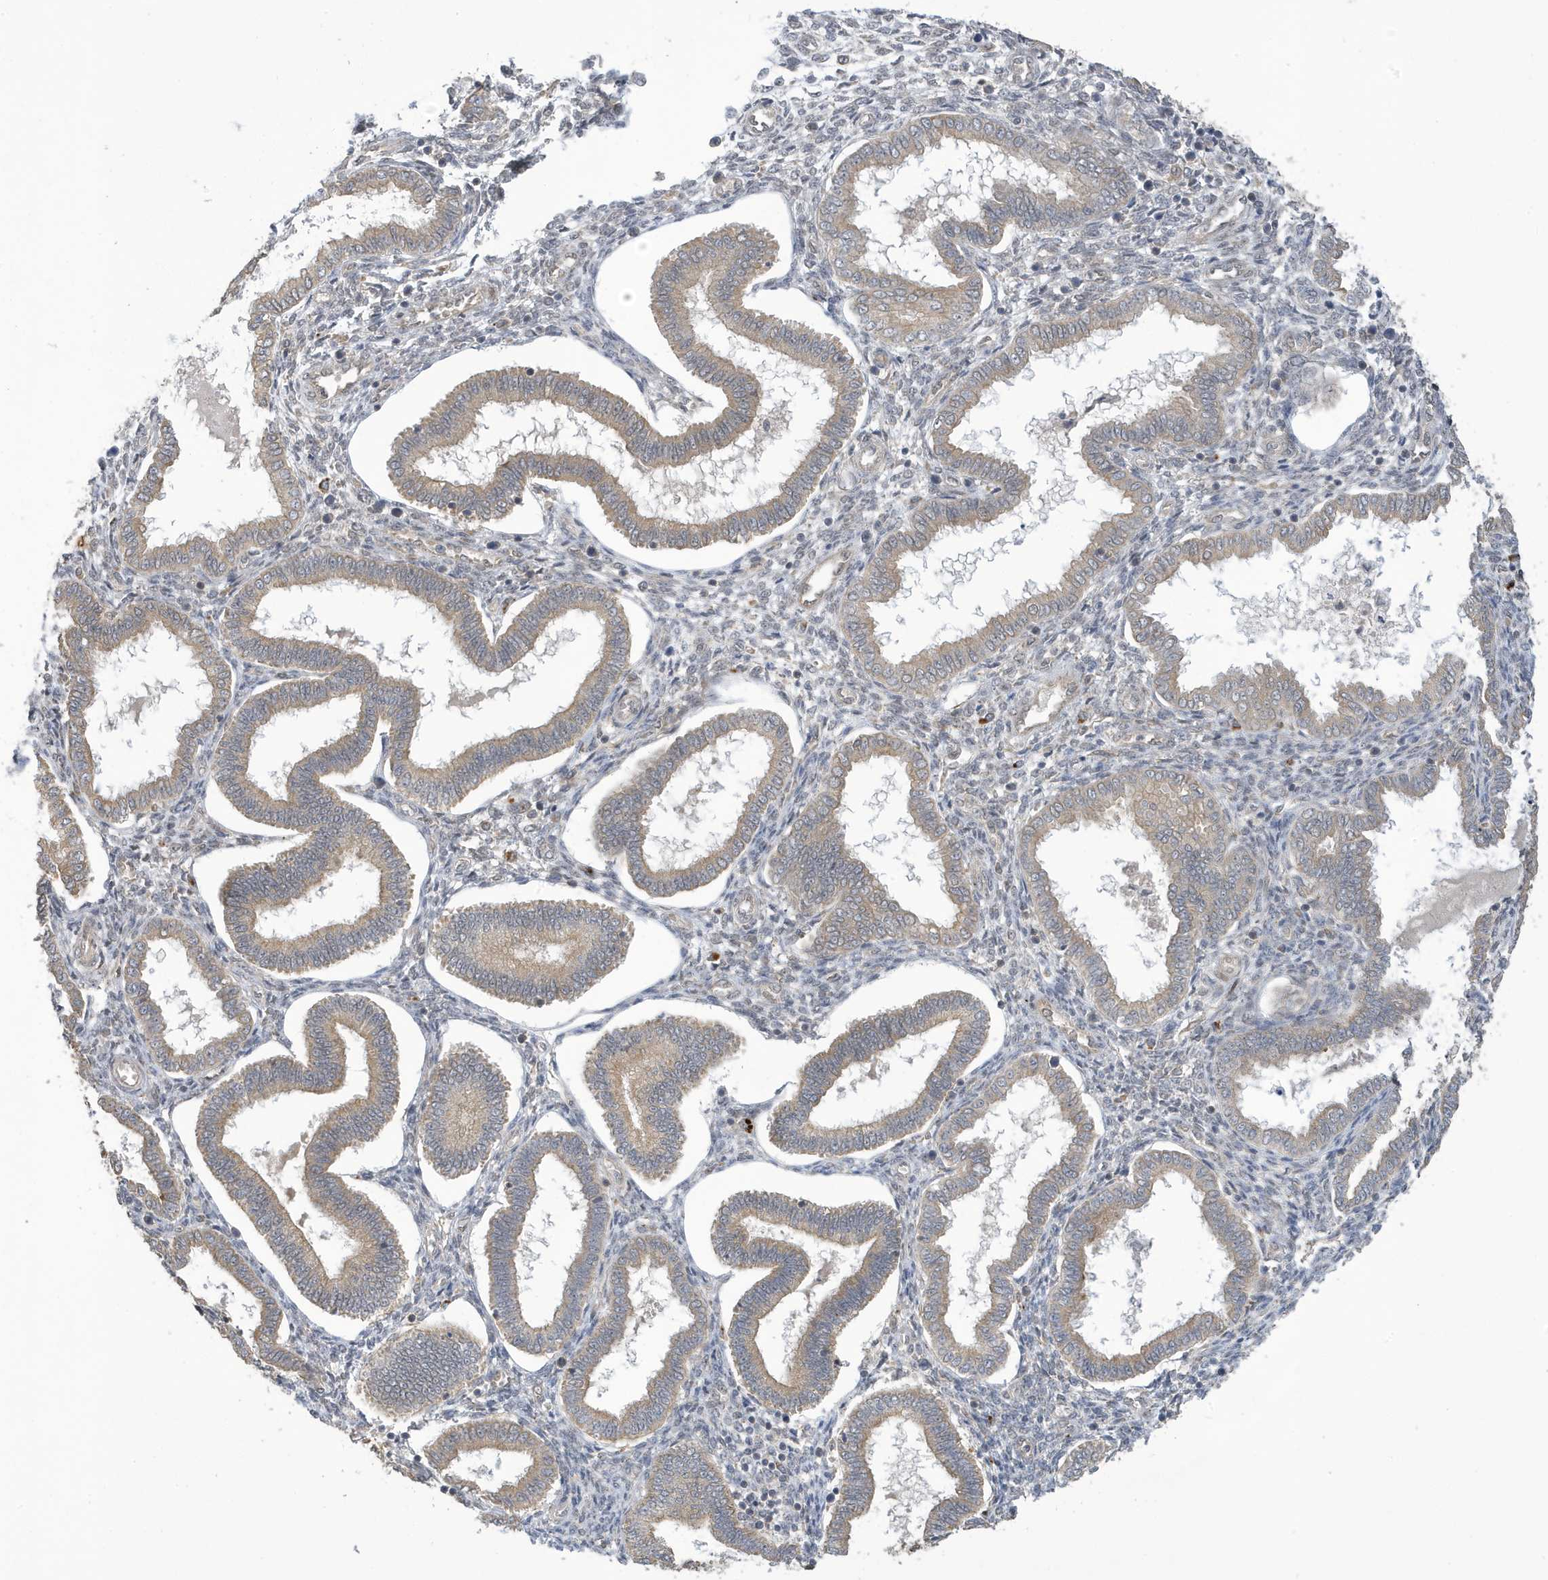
{"staining": {"intensity": "weak", "quantity": "<25%", "location": "cytoplasmic/membranous"}, "tissue": "endometrium", "cell_type": "Cells in endometrial stroma", "image_type": "normal", "snomed": [{"axis": "morphology", "description": "Normal tissue, NOS"}, {"axis": "topography", "description": "Endometrium"}], "caption": "The micrograph exhibits no staining of cells in endometrial stroma in benign endometrium. (DAB immunohistochemistry visualized using brightfield microscopy, high magnification).", "gene": "NCOA7", "patient": {"sex": "female", "age": 24}}